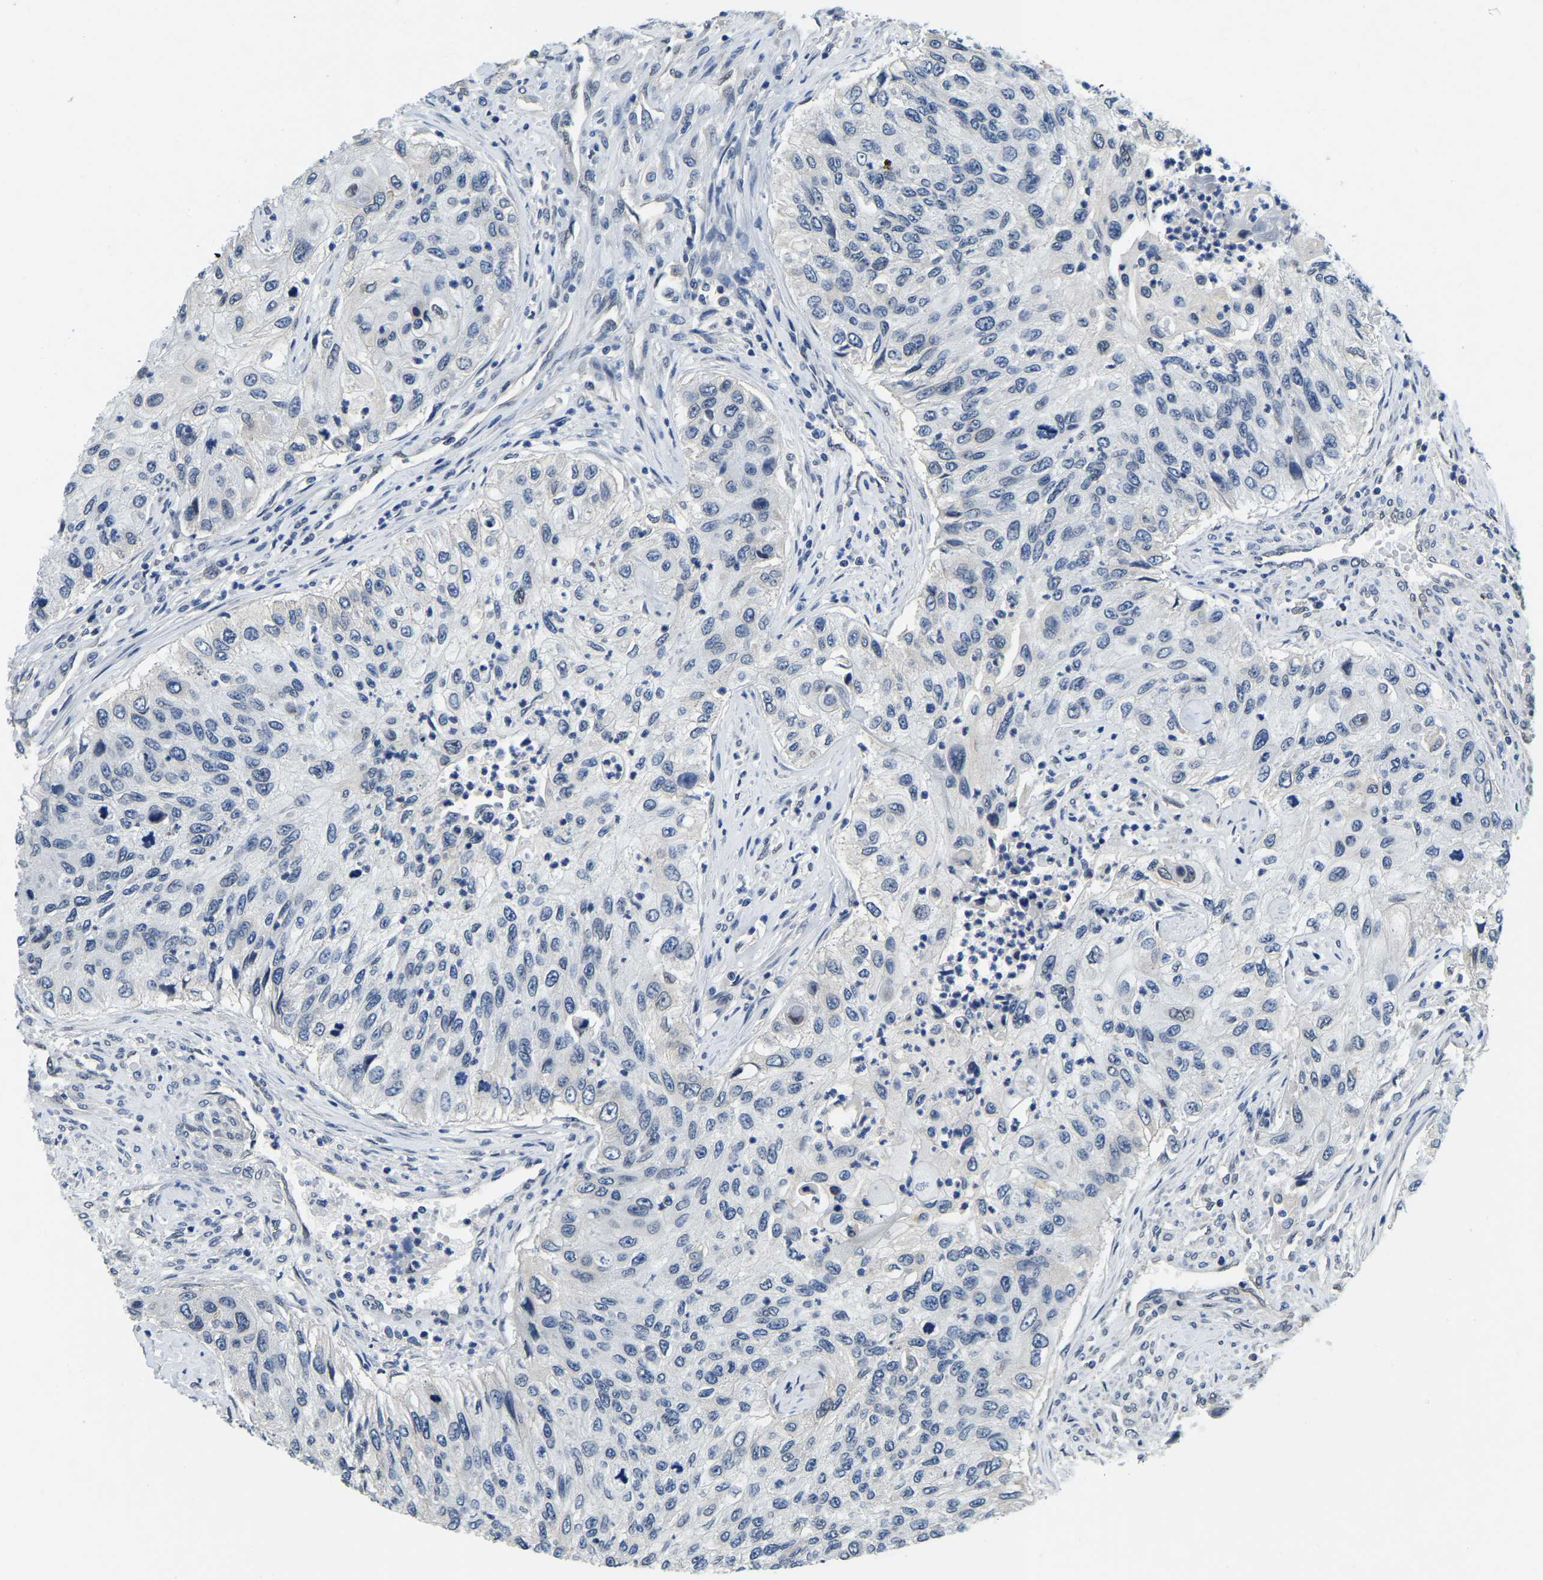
{"staining": {"intensity": "negative", "quantity": "none", "location": "none"}, "tissue": "urothelial cancer", "cell_type": "Tumor cells", "image_type": "cancer", "snomed": [{"axis": "morphology", "description": "Urothelial carcinoma, High grade"}, {"axis": "topography", "description": "Urinary bladder"}], "caption": "IHC image of neoplastic tissue: human high-grade urothelial carcinoma stained with DAB (3,3'-diaminobenzidine) demonstrates no significant protein expression in tumor cells.", "gene": "RANBP2", "patient": {"sex": "female", "age": 60}}